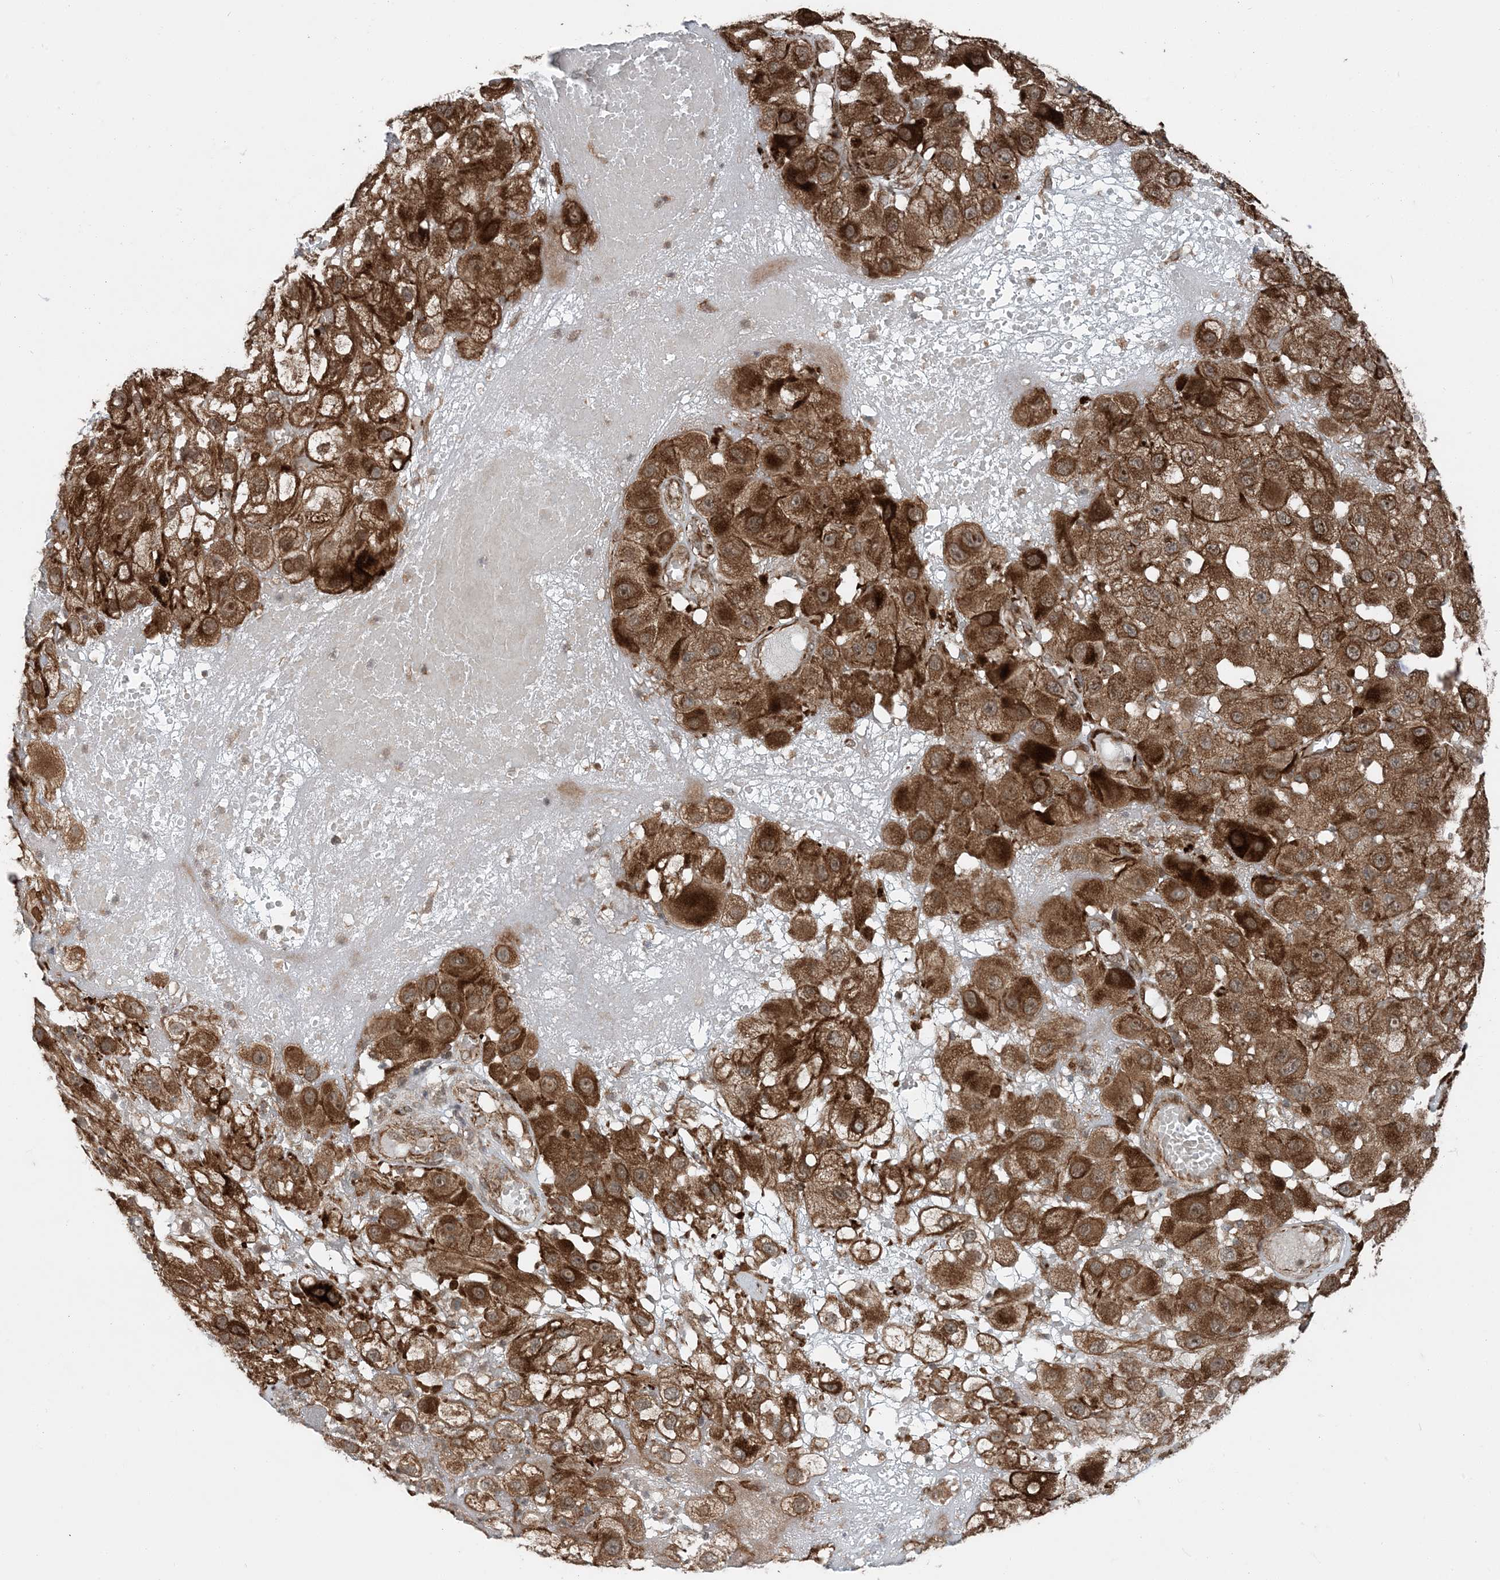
{"staining": {"intensity": "moderate", "quantity": ">75%", "location": "cytoplasmic/membranous"}, "tissue": "melanoma", "cell_type": "Tumor cells", "image_type": "cancer", "snomed": [{"axis": "morphology", "description": "Malignant melanoma, NOS"}, {"axis": "topography", "description": "Skin"}], "caption": "Immunohistochemistry (IHC) of human malignant melanoma displays medium levels of moderate cytoplasmic/membranous expression in approximately >75% of tumor cells.", "gene": "EDEM2", "patient": {"sex": "female", "age": 81}}